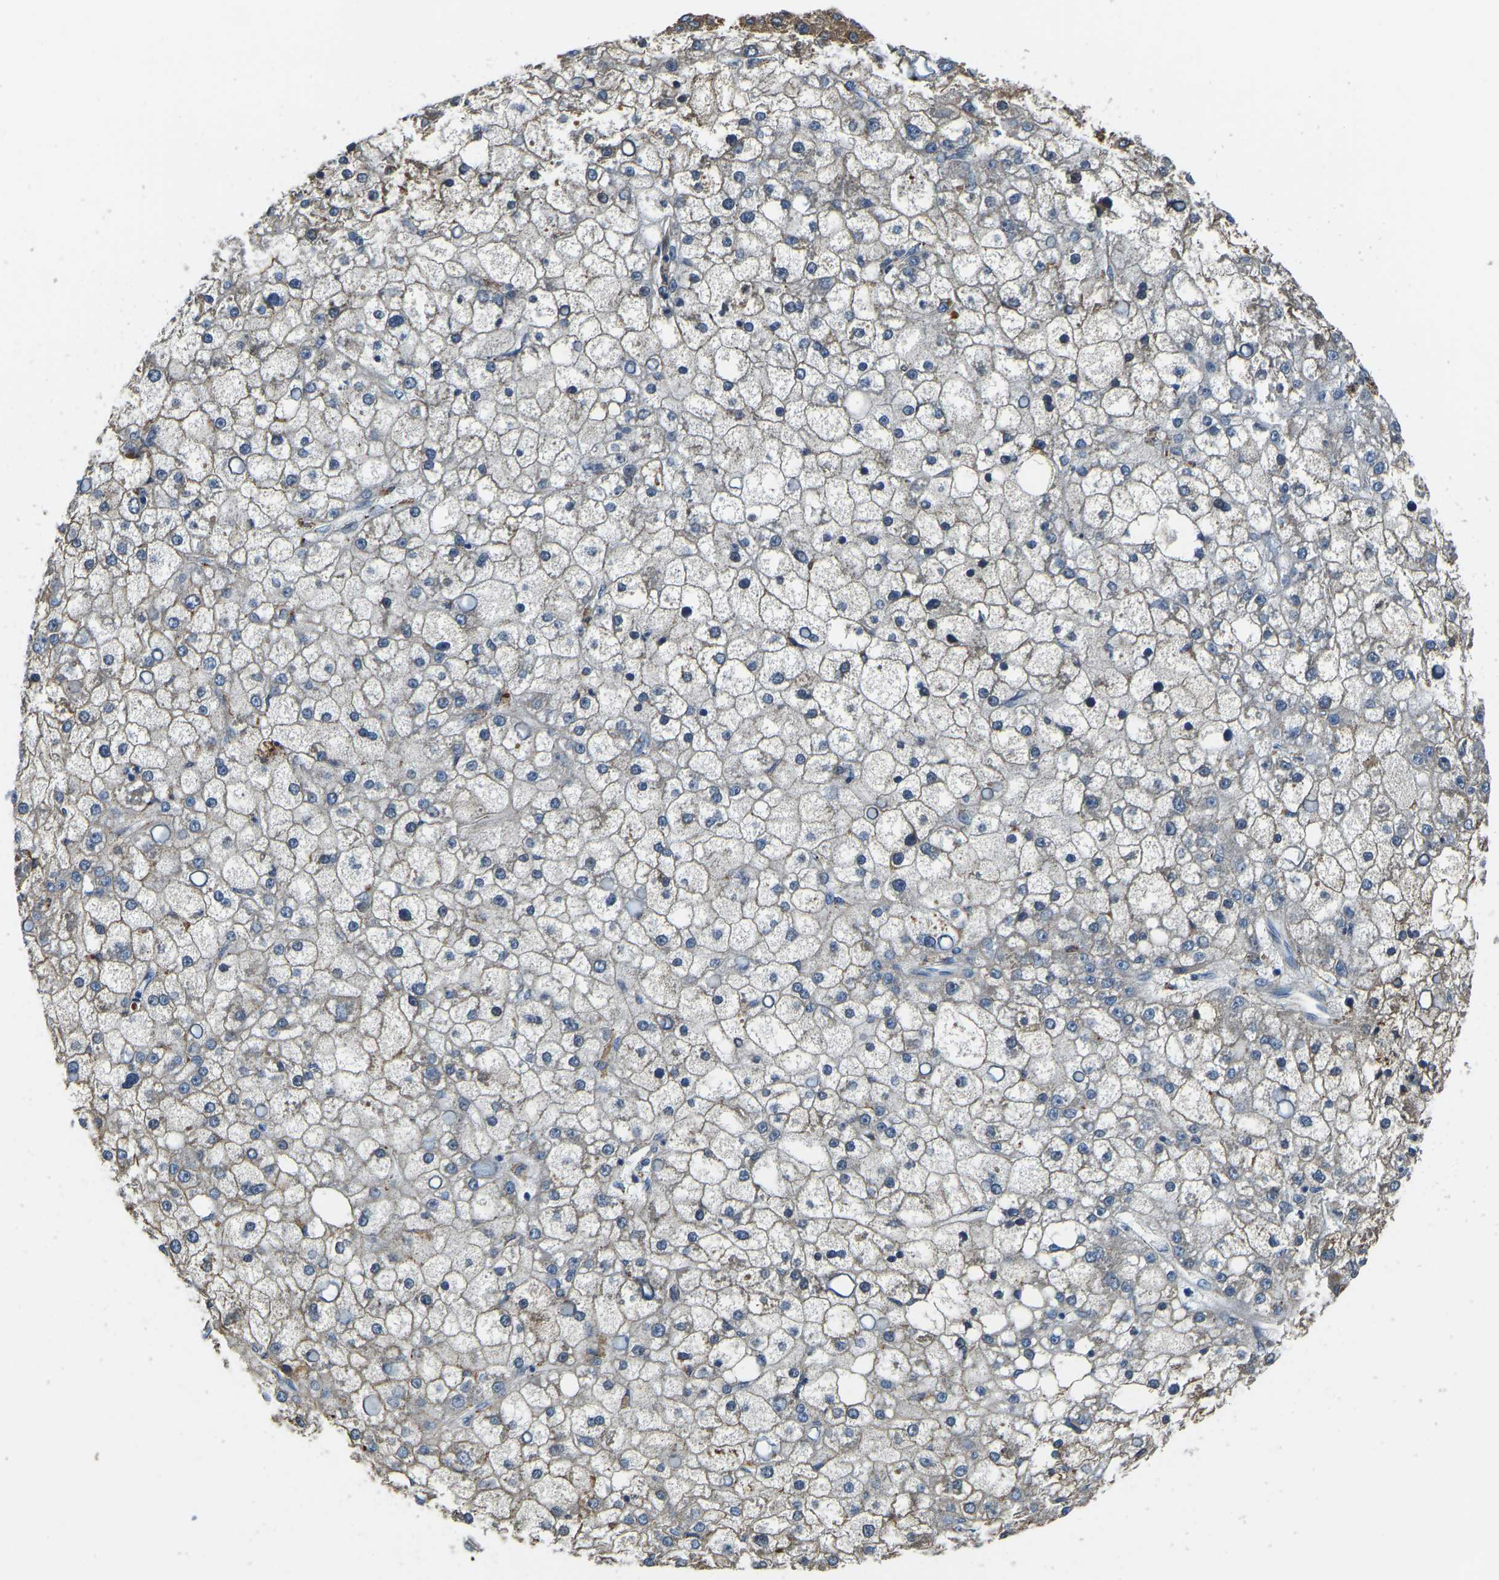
{"staining": {"intensity": "negative", "quantity": "none", "location": "none"}, "tissue": "liver cancer", "cell_type": "Tumor cells", "image_type": "cancer", "snomed": [{"axis": "morphology", "description": "Carcinoma, Hepatocellular, NOS"}, {"axis": "topography", "description": "Liver"}], "caption": "A micrograph of human hepatocellular carcinoma (liver) is negative for staining in tumor cells. (Immunohistochemistry (ihc), brightfield microscopy, high magnification).", "gene": "THBS4", "patient": {"sex": "male", "age": 67}}